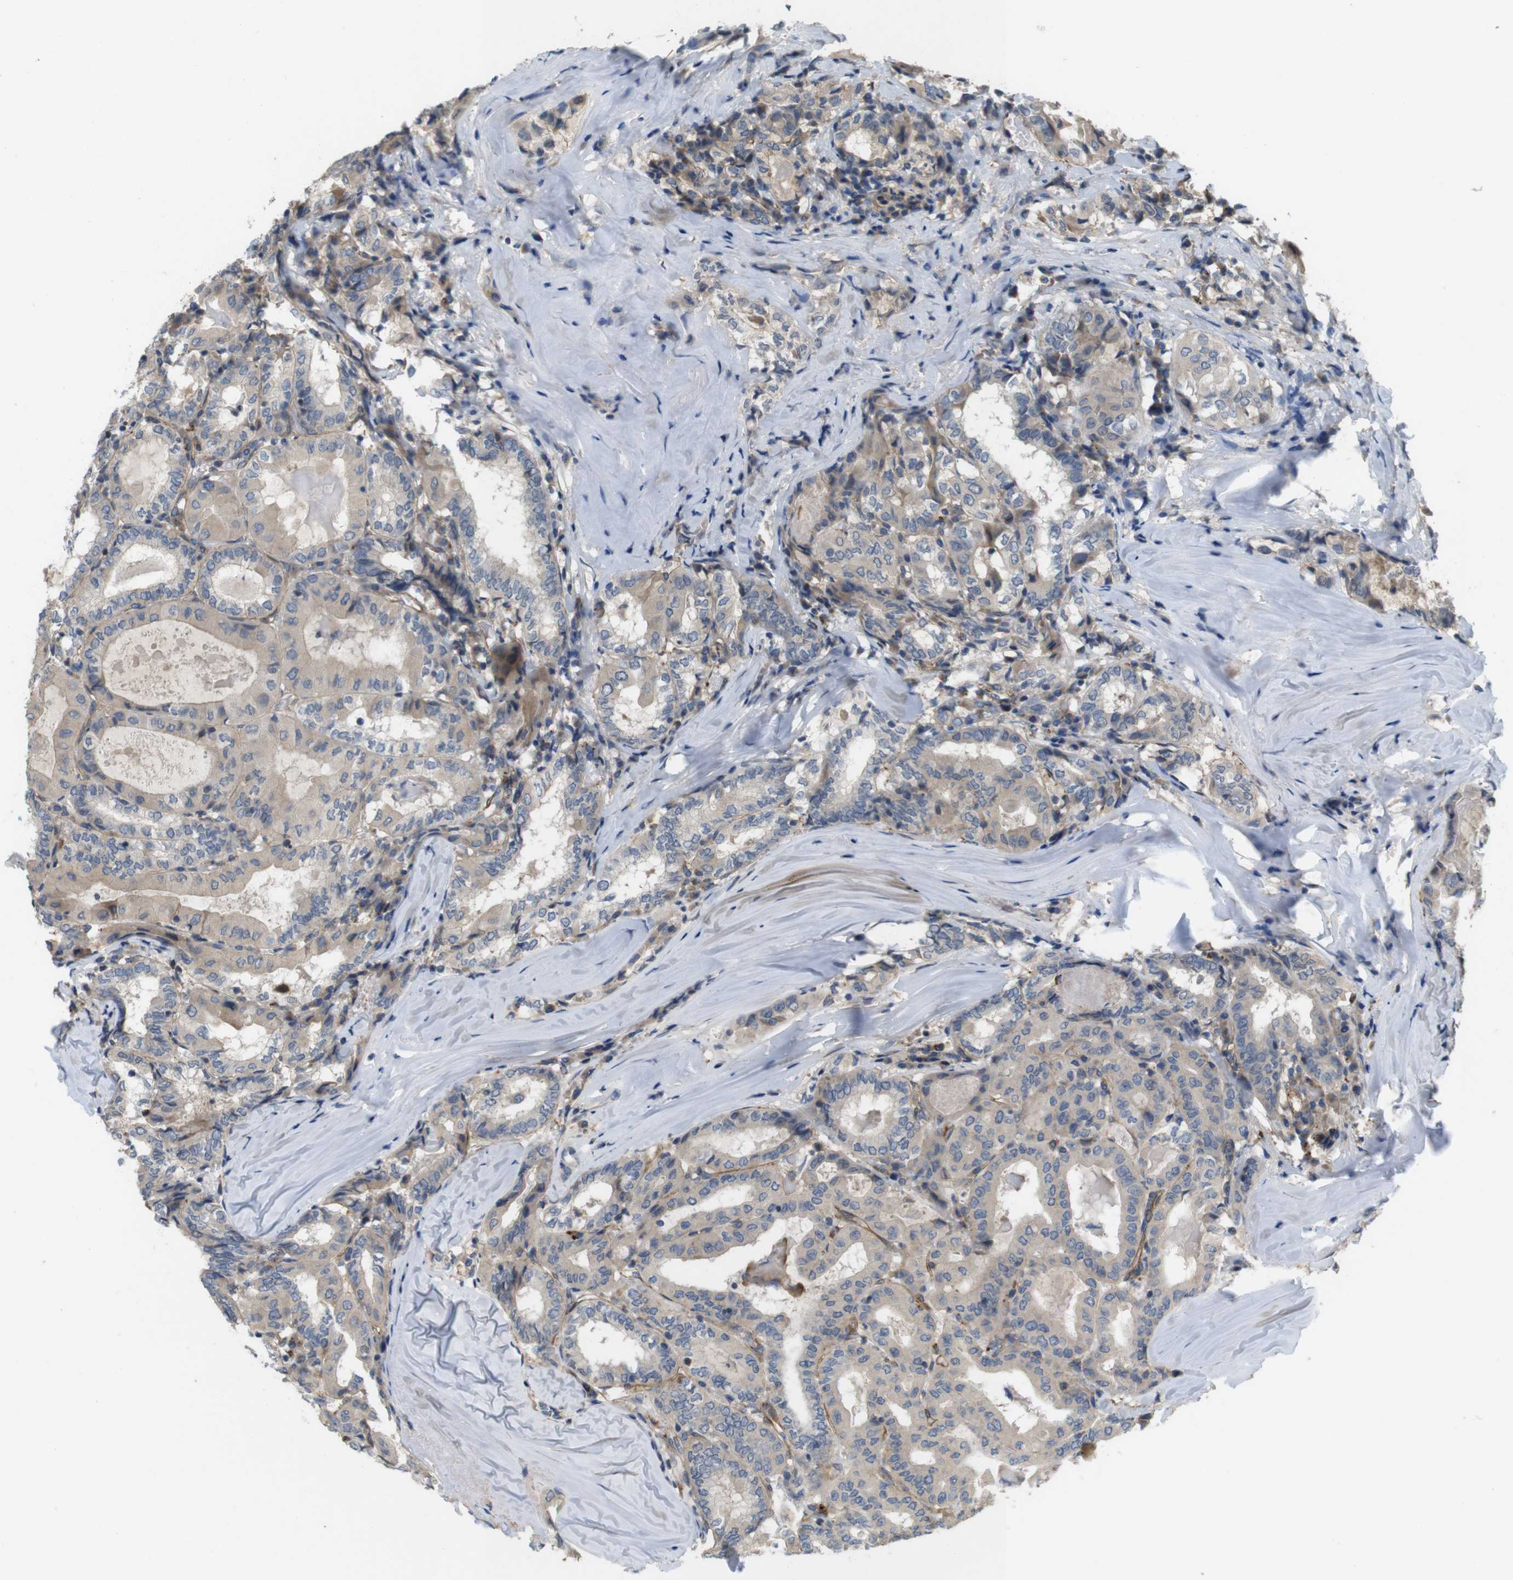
{"staining": {"intensity": "moderate", "quantity": ">75%", "location": "cytoplasmic/membranous"}, "tissue": "thyroid cancer", "cell_type": "Tumor cells", "image_type": "cancer", "snomed": [{"axis": "morphology", "description": "Papillary adenocarcinoma, NOS"}, {"axis": "topography", "description": "Thyroid gland"}], "caption": "This is an image of immunohistochemistry staining of thyroid papillary adenocarcinoma, which shows moderate positivity in the cytoplasmic/membranous of tumor cells.", "gene": "BVES", "patient": {"sex": "female", "age": 42}}